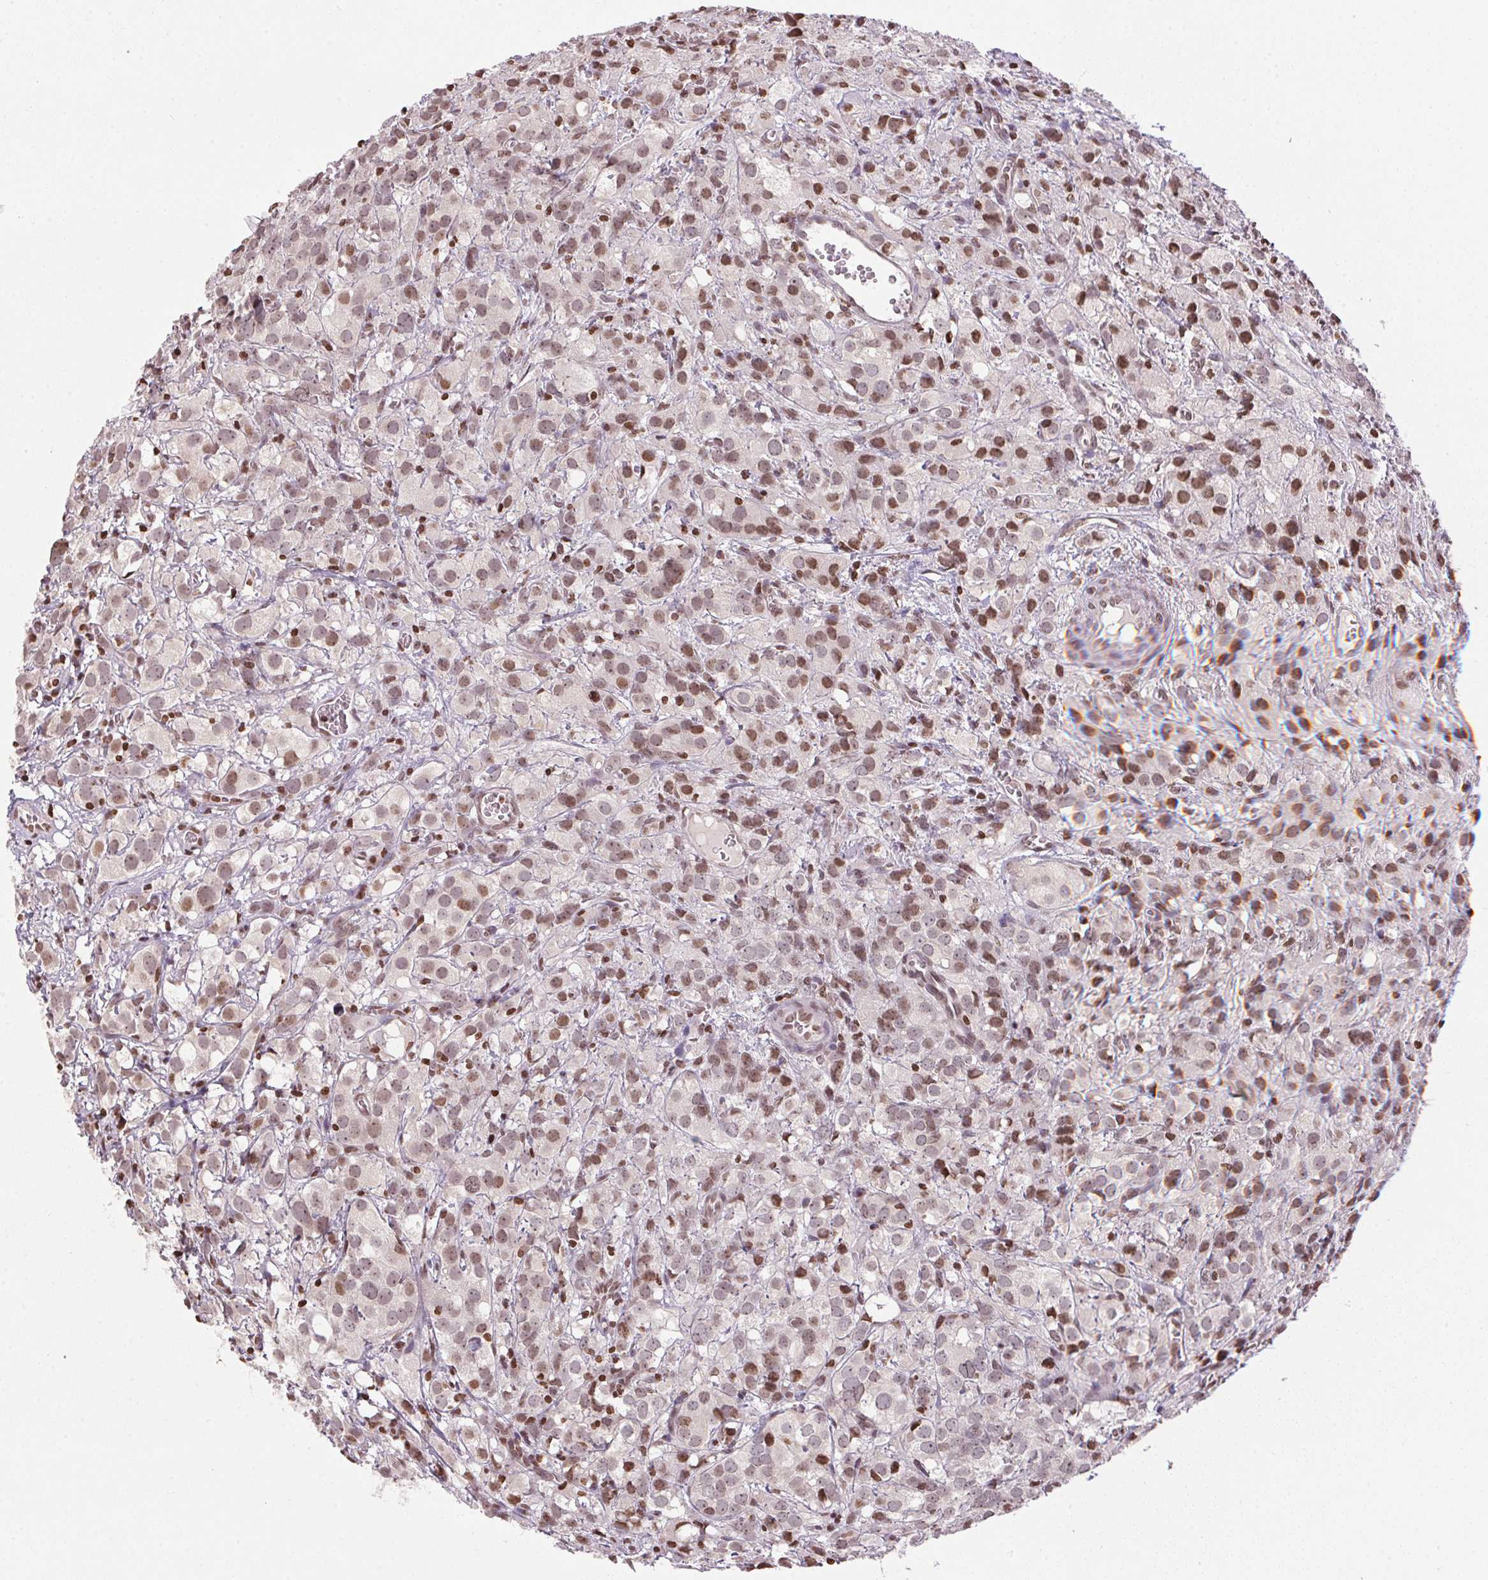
{"staining": {"intensity": "moderate", "quantity": ">75%", "location": "nuclear"}, "tissue": "prostate cancer", "cell_type": "Tumor cells", "image_type": "cancer", "snomed": [{"axis": "morphology", "description": "Adenocarcinoma, High grade"}, {"axis": "topography", "description": "Prostate"}], "caption": "The immunohistochemical stain labels moderate nuclear staining in tumor cells of adenocarcinoma (high-grade) (prostate) tissue.", "gene": "RNF181", "patient": {"sex": "male", "age": 86}}